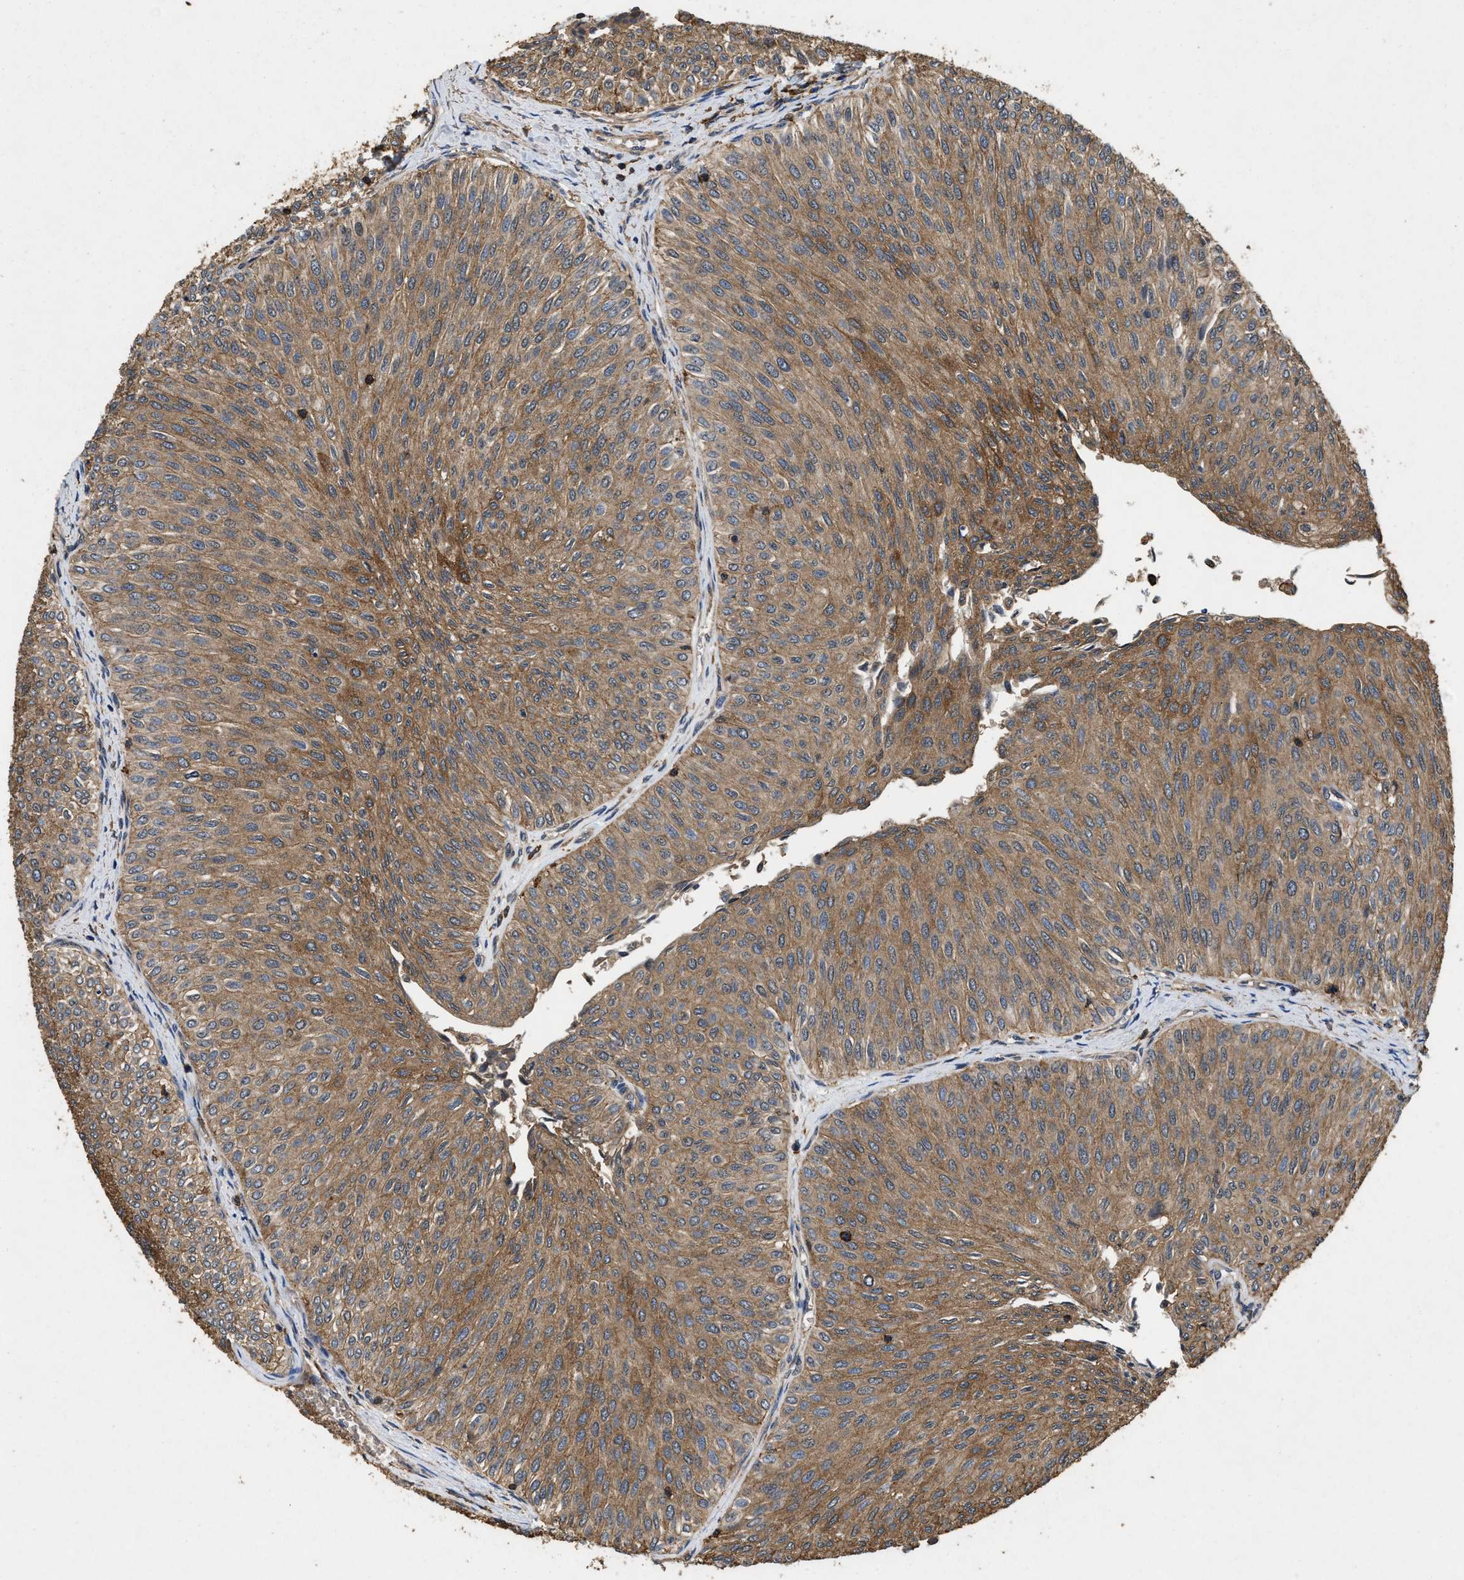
{"staining": {"intensity": "moderate", "quantity": ">75%", "location": "cytoplasmic/membranous"}, "tissue": "urothelial cancer", "cell_type": "Tumor cells", "image_type": "cancer", "snomed": [{"axis": "morphology", "description": "Urothelial carcinoma, Low grade"}, {"axis": "topography", "description": "Urinary bladder"}], "caption": "Immunohistochemical staining of human low-grade urothelial carcinoma exhibits medium levels of moderate cytoplasmic/membranous protein positivity in about >75% of tumor cells. The staining was performed using DAB (3,3'-diaminobenzidine), with brown indicating positive protein expression. Nuclei are stained blue with hematoxylin.", "gene": "LINGO2", "patient": {"sex": "male", "age": 78}}